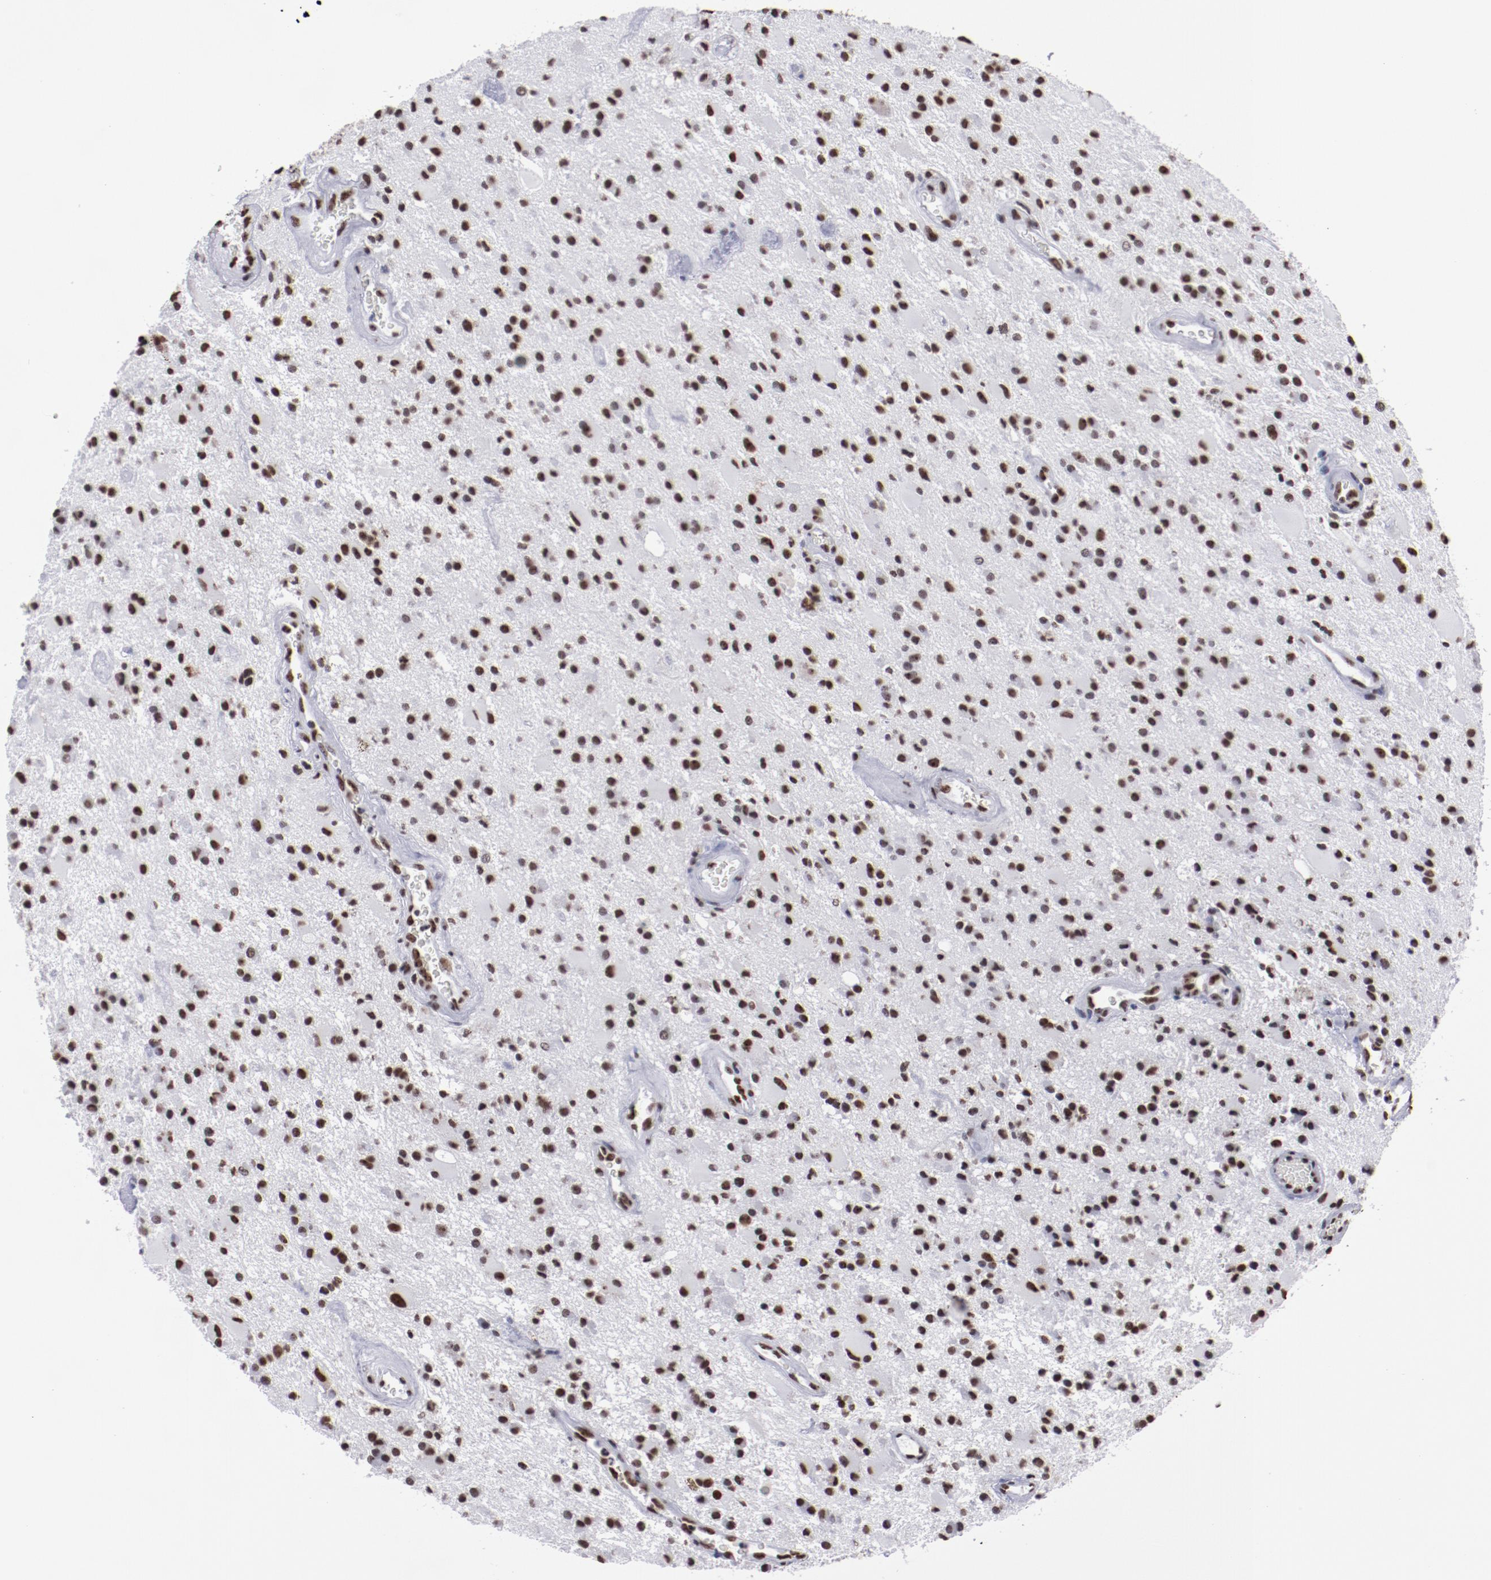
{"staining": {"intensity": "strong", "quantity": ">75%", "location": "nuclear"}, "tissue": "glioma", "cell_type": "Tumor cells", "image_type": "cancer", "snomed": [{"axis": "morphology", "description": "Glioma, malignant, Low grade"}, {"axis": "topography", "description": "Brain"}], "caption": "The immunohistochemical stain shows strong nuclear positivity in tumor cells of malignant low-grade glioma tissue. The protein is shown in brown color, while the nuclei are stained blue.", "gene": "HNRNPA2B1", "patient": {"sex": "male", "age": 58}}